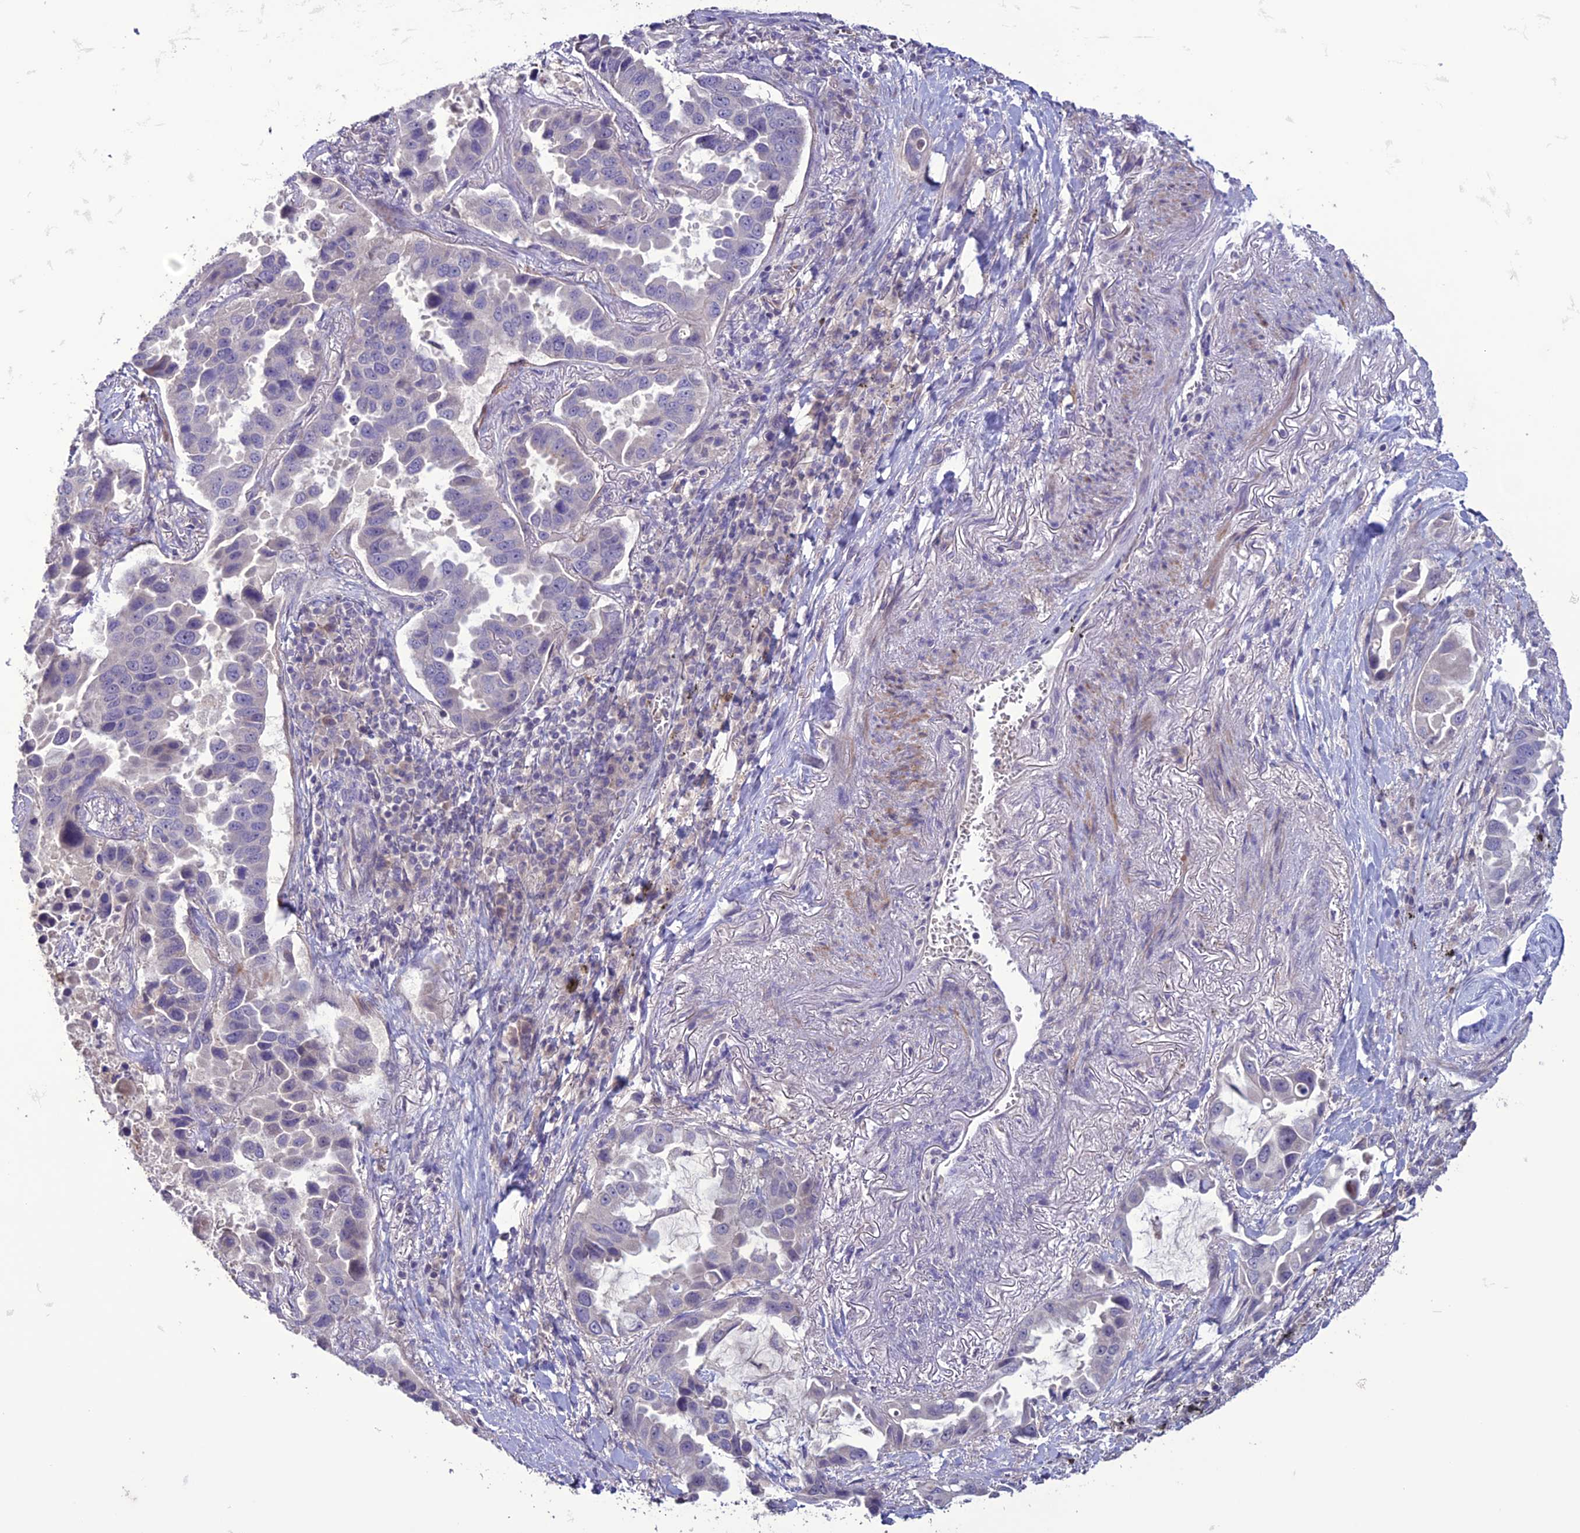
{"staining": {"intensity": "negative", "quantity": "none", "location": "none"}, "tissue": "lung cancer", "cell_type": "Tumor cells", "image_type": "cancer", "snomed": [{"axis": "morphology", "description": "Adenocarcinoma, NOS"}, {"axis": "topography", "description": "Lung"}], "caption": "DAB immunohistochemical staining of lung cancer (adenocarcinoma) shows no significant staining in tumor cells.", "gene": "C2orf76", "patient": {"sex": "male", "age": 64}}